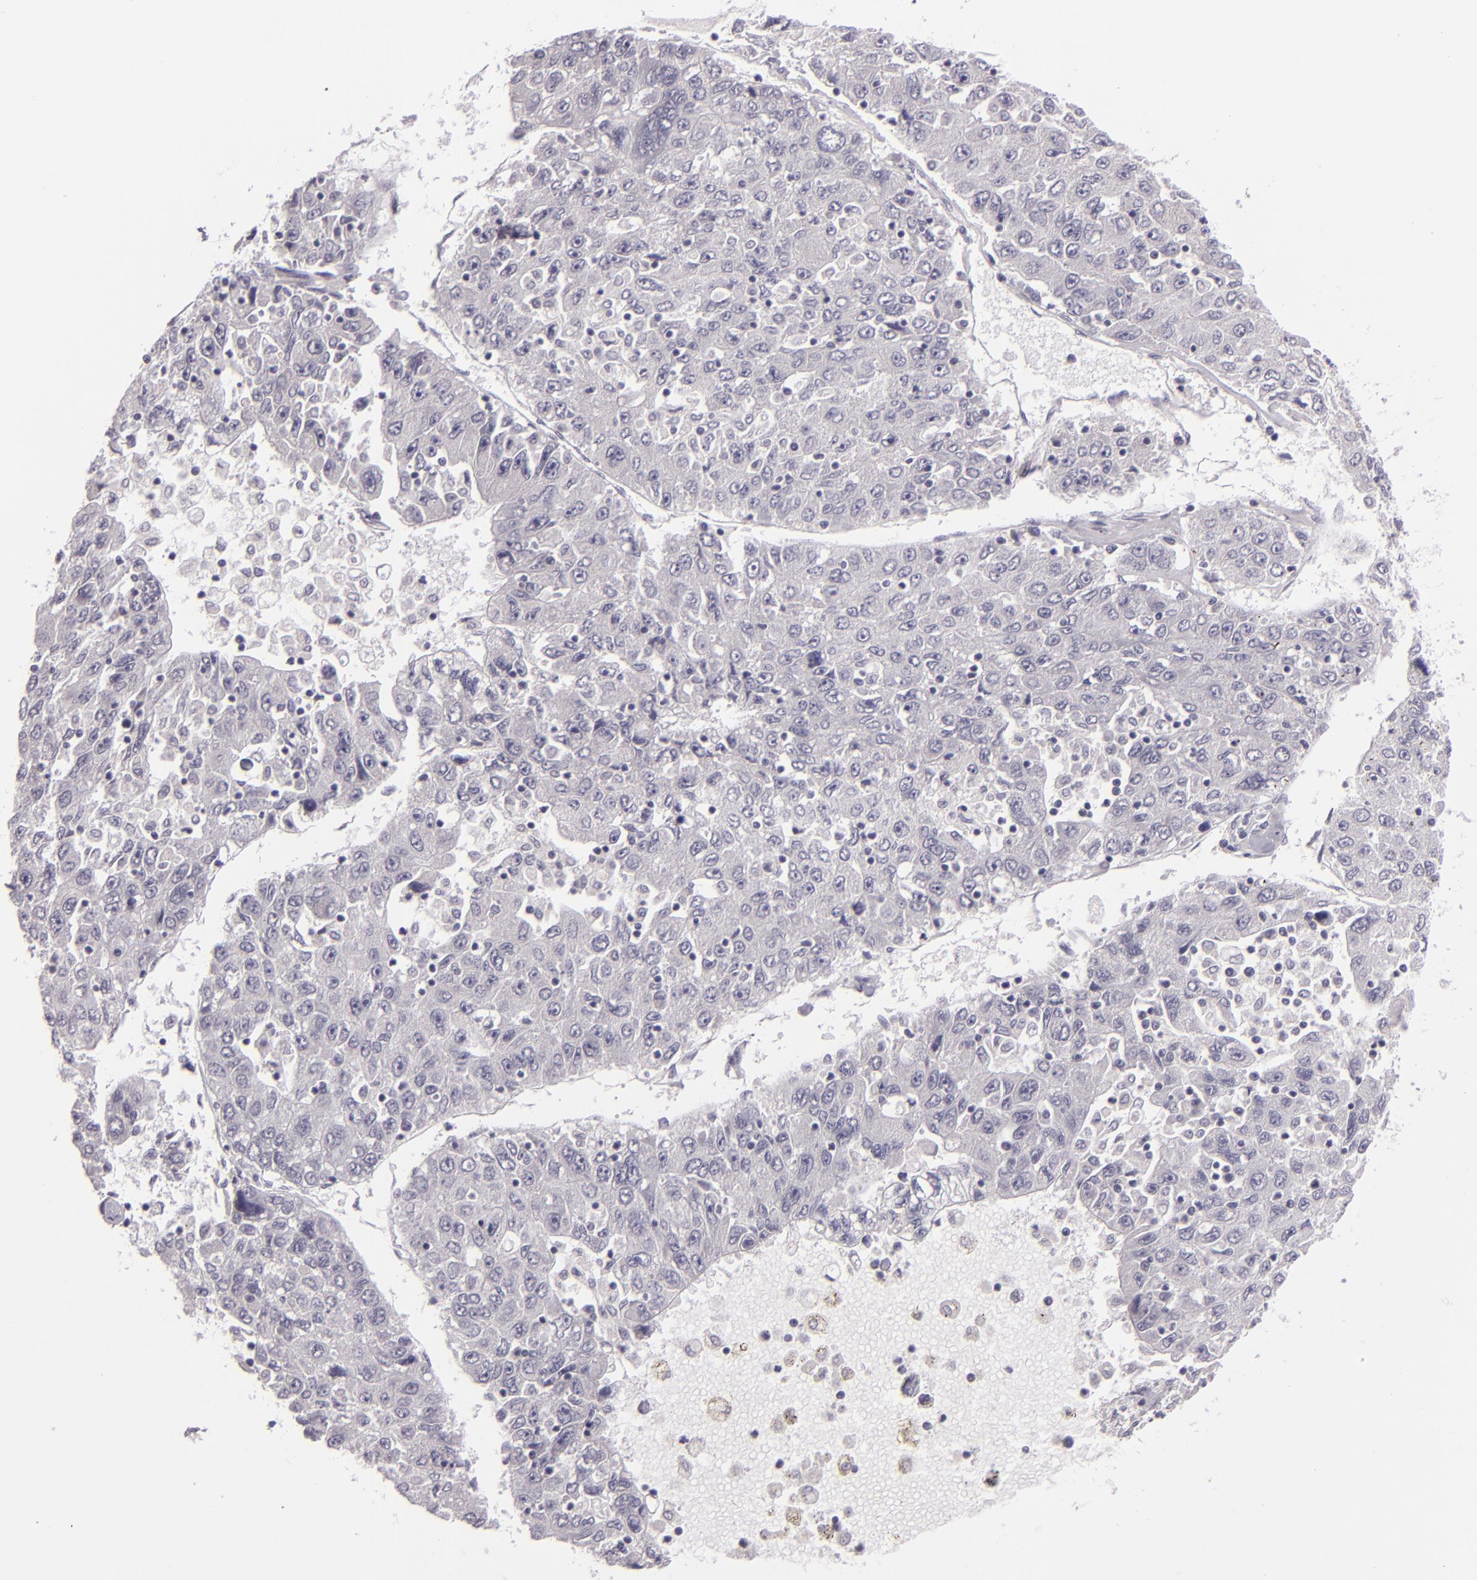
{"staining": {"intensity": "negative", "quantity": "none", "location": "none"}, "tissue": "liver cancer", "cell_type": "Tumor cells", "image_type": "cancer", "snomed": [{"axis": "morphology", "description": "Carcinoma, Hepatocellular, NOS"}, {"axis": "topography", "description": "Liver"}], "caption": "Immunohistochemical staining of liver cancer shows no significant staining in tumor cells.", "gene": "EGFL6", "patient": {"sex": "male", "age": 49}}